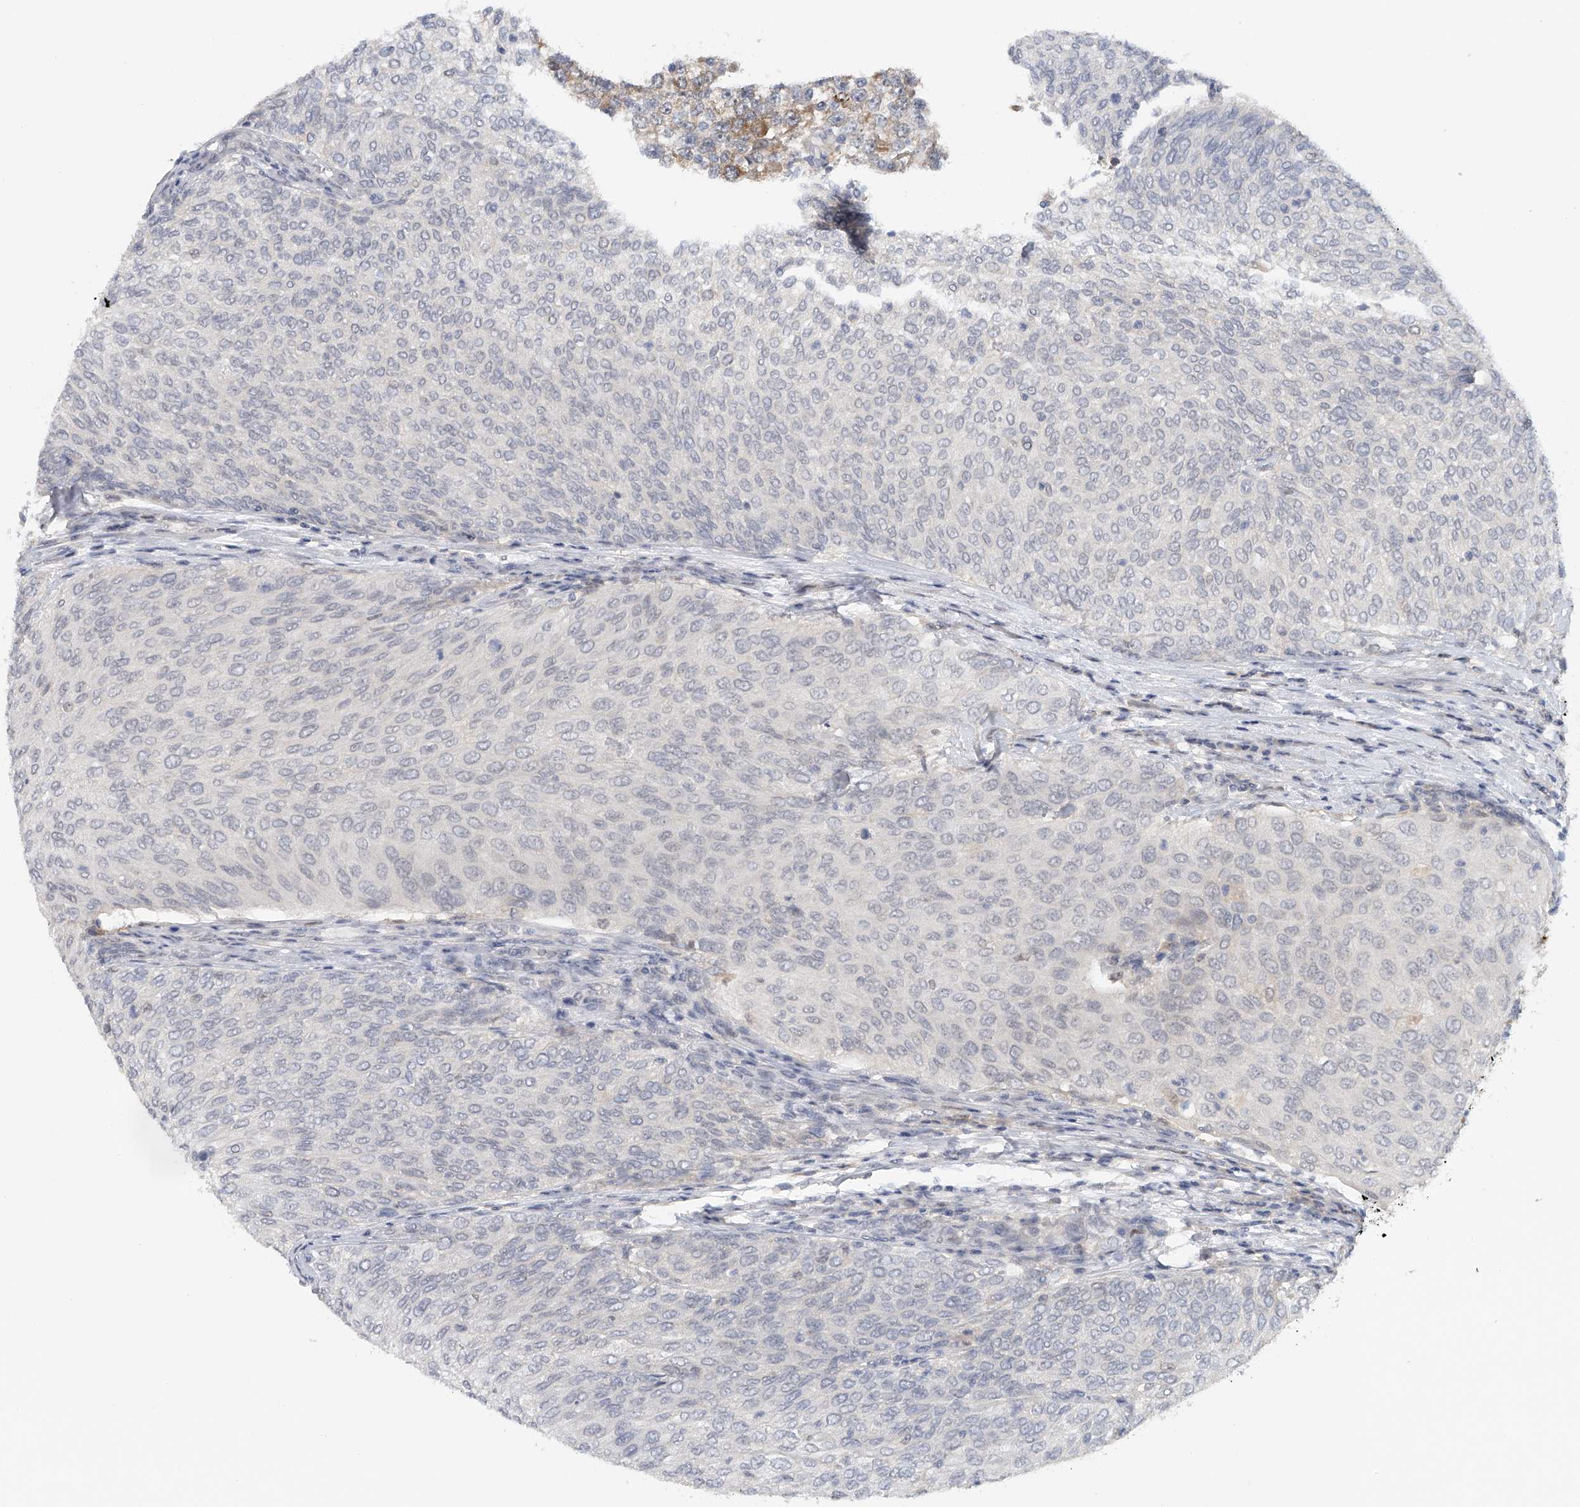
{"staining": {"intensity": "negative", "quantity": "none", "location": "none"}, "tissue": "urothelial cancer", "cell_type": "Tumor cells", "image_type": "cancer", "snomed": [{"axis": "morphology", "description": "Urothelial carcinoma, Low grade"}, {"axis": "topography", "description": "Urinary bladder"}], "caption": "This is an IHC image of urothelial cancer. There is no staining in tumor cells.", "gene": "DDX43", "patient": {"sex": "female", "age": 79}}